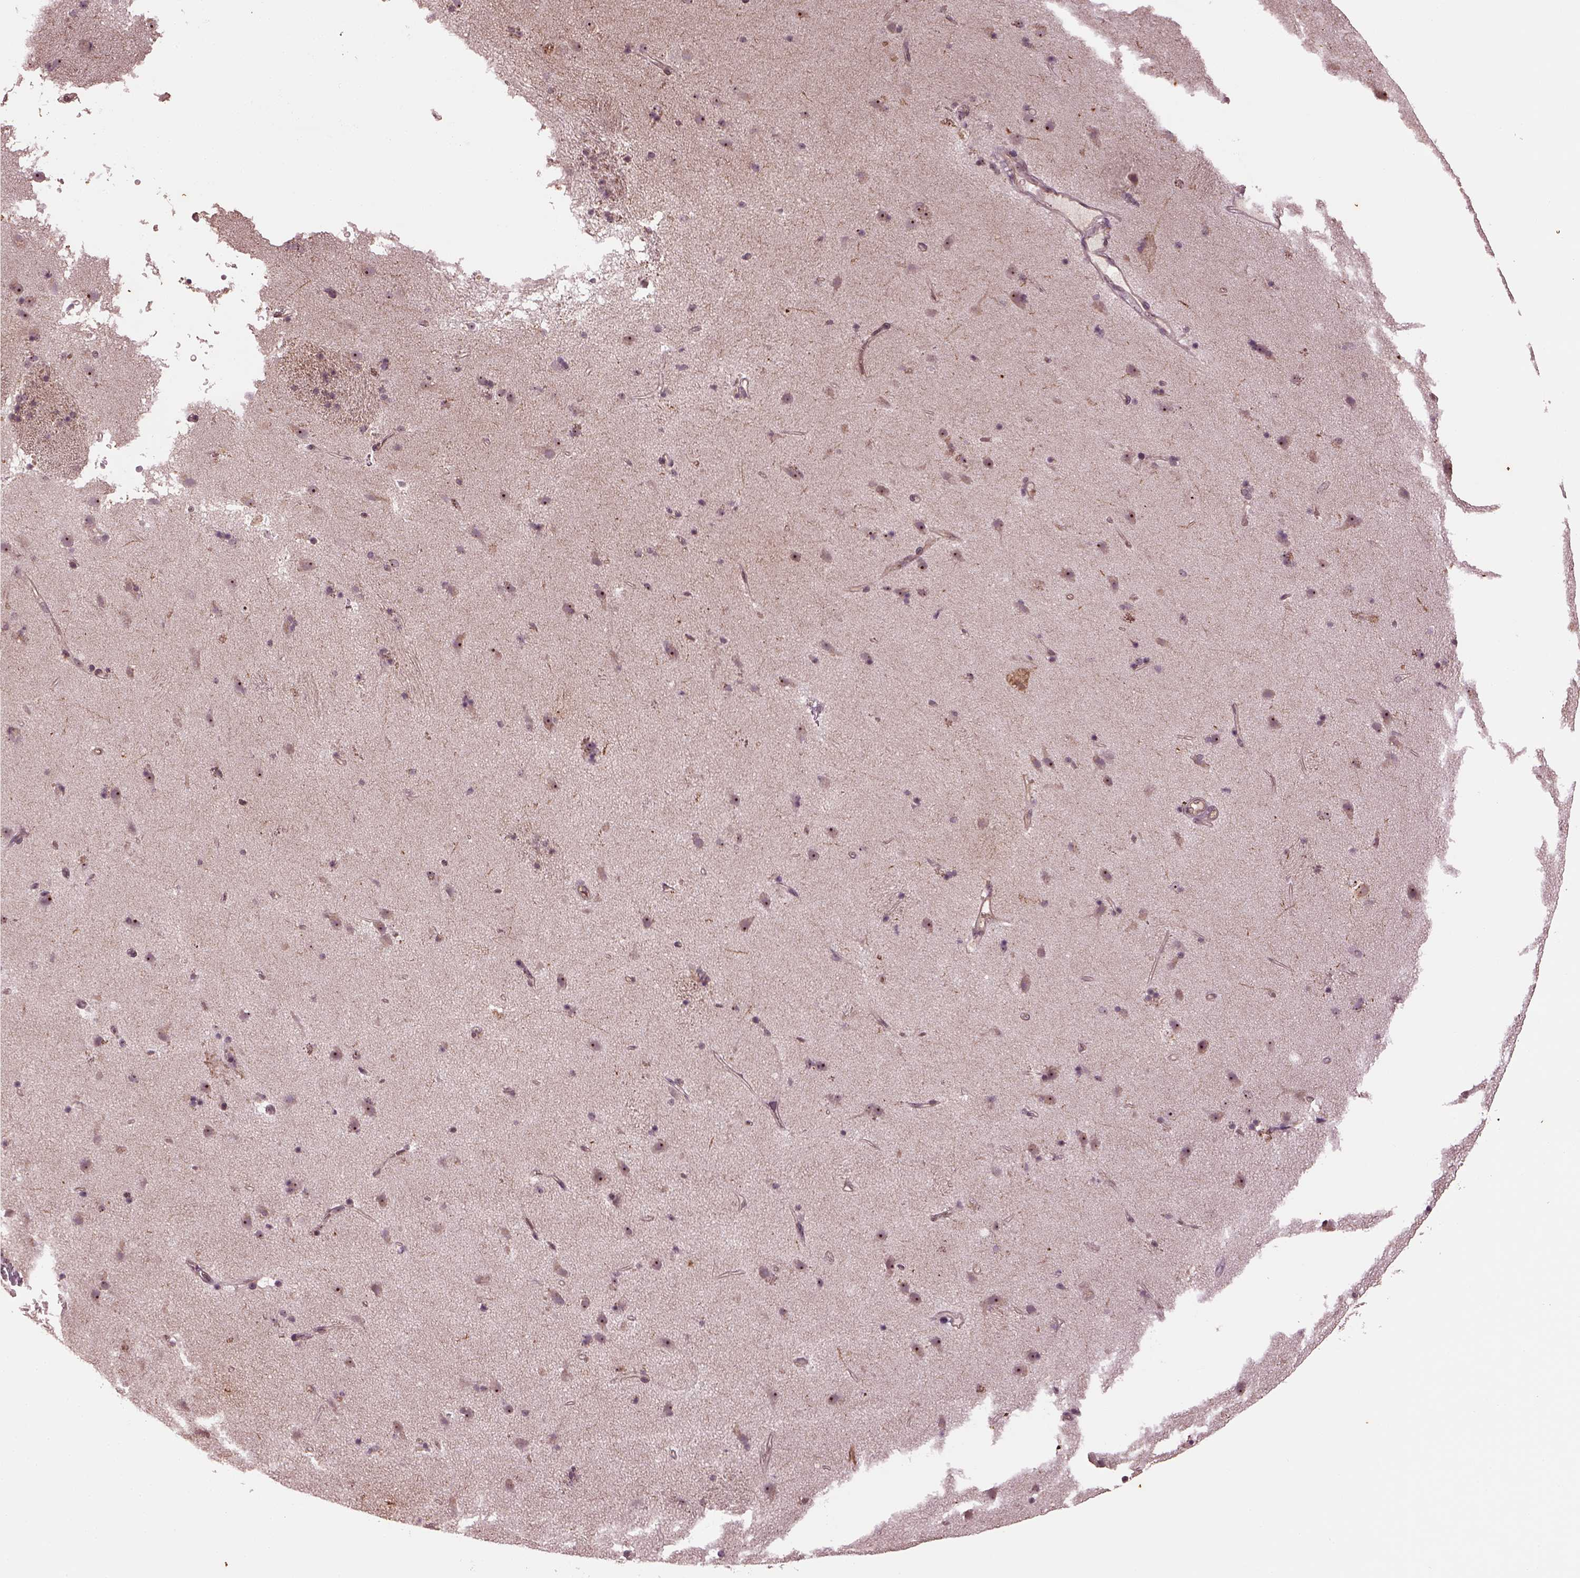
{"staining": {"intensity": "negative", "quantity": "none", "location": "none"}, "tissue": "caudate", "cell_type": "Glial cells", "image_type": "normal", "snomed": [{"axis": "morphology", "description": "Normal tissue, NOS"}, {"axis": "topography", "description": "Lateral ventricle wall"}], "caption": "Caudate was stained to show a protein in brown. There is no significant positivity in glial cells. (DAB (3,3'-diaminobenzidine) IHC visualized using brightfield microscopy, high magnification).", "gene": "GNRH1", "patient": {"sex": "female", "age": 71}}